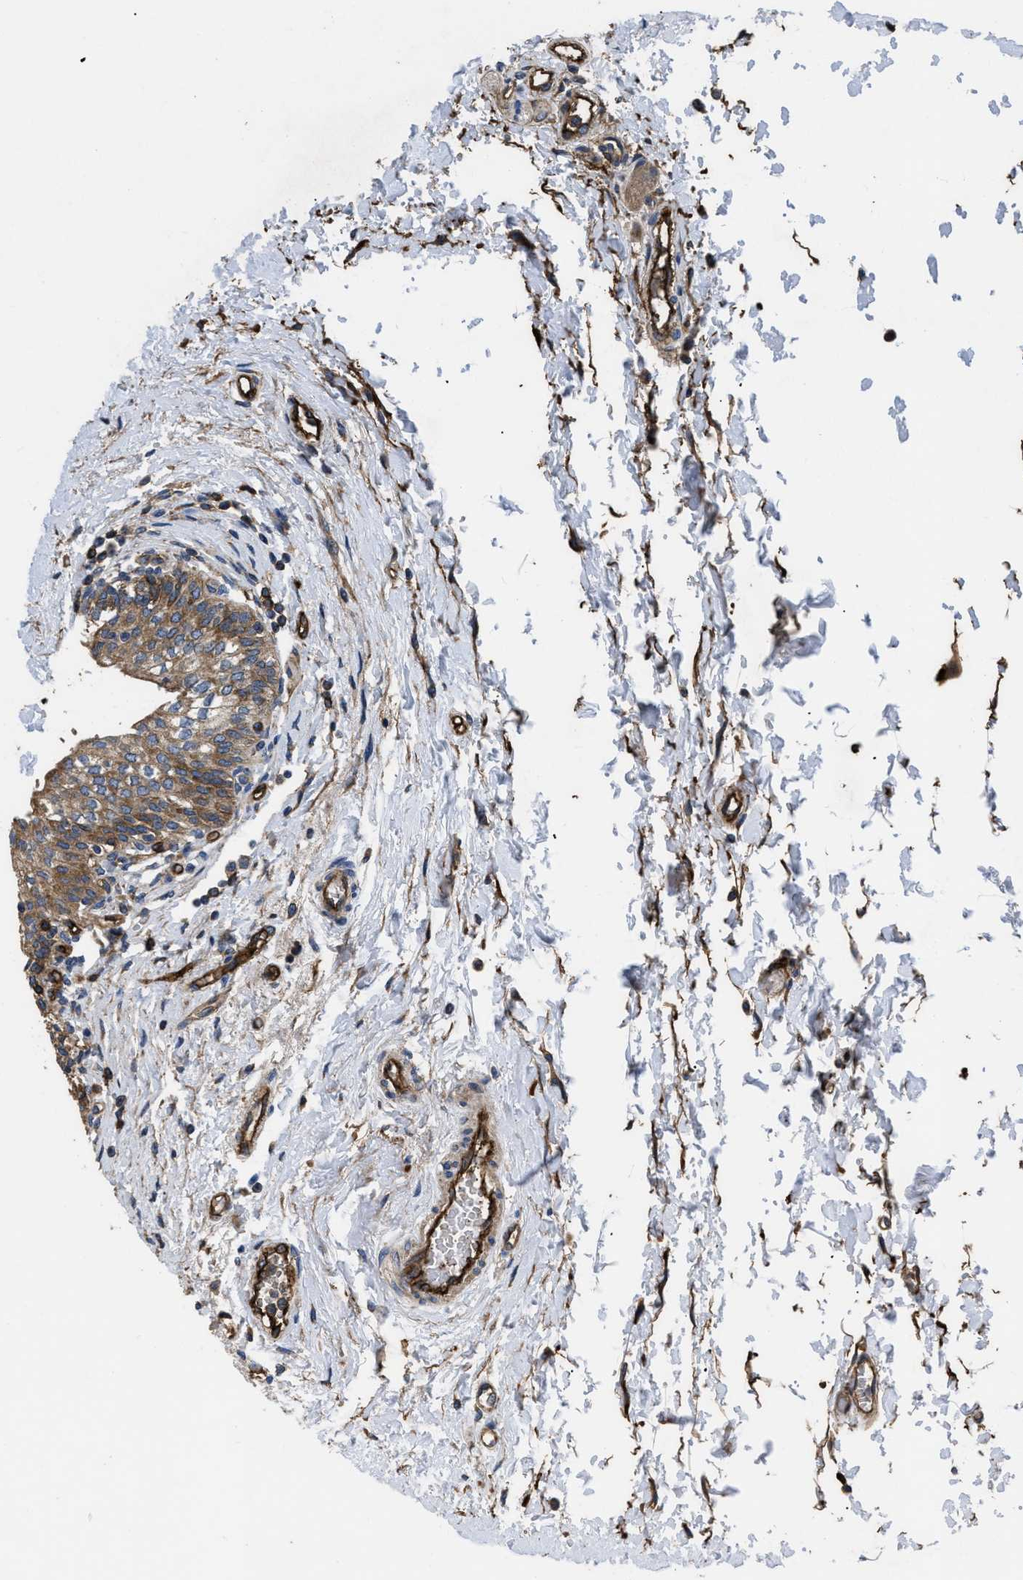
{"staining": {"intensity": "strong", "quantity": ">75%", "location": "cytoplasmic/membranous"}, "tissue": "urinary bladder", "cell_type": "Urothelial cells", "image_type": "normal", "snomed": [{"axis": "morphology", "description": "Normal tissue, NOS"}, {"axis": "topography", "description": "Urinary bladder"}], "caption": "A high amount of strong cytoplasmic/membranous expression is appreciated in about >75% of urothelial cells in normal urinary bladder.", "gene": "NT5E", "patient": {"sex": "male", "age": 55}}